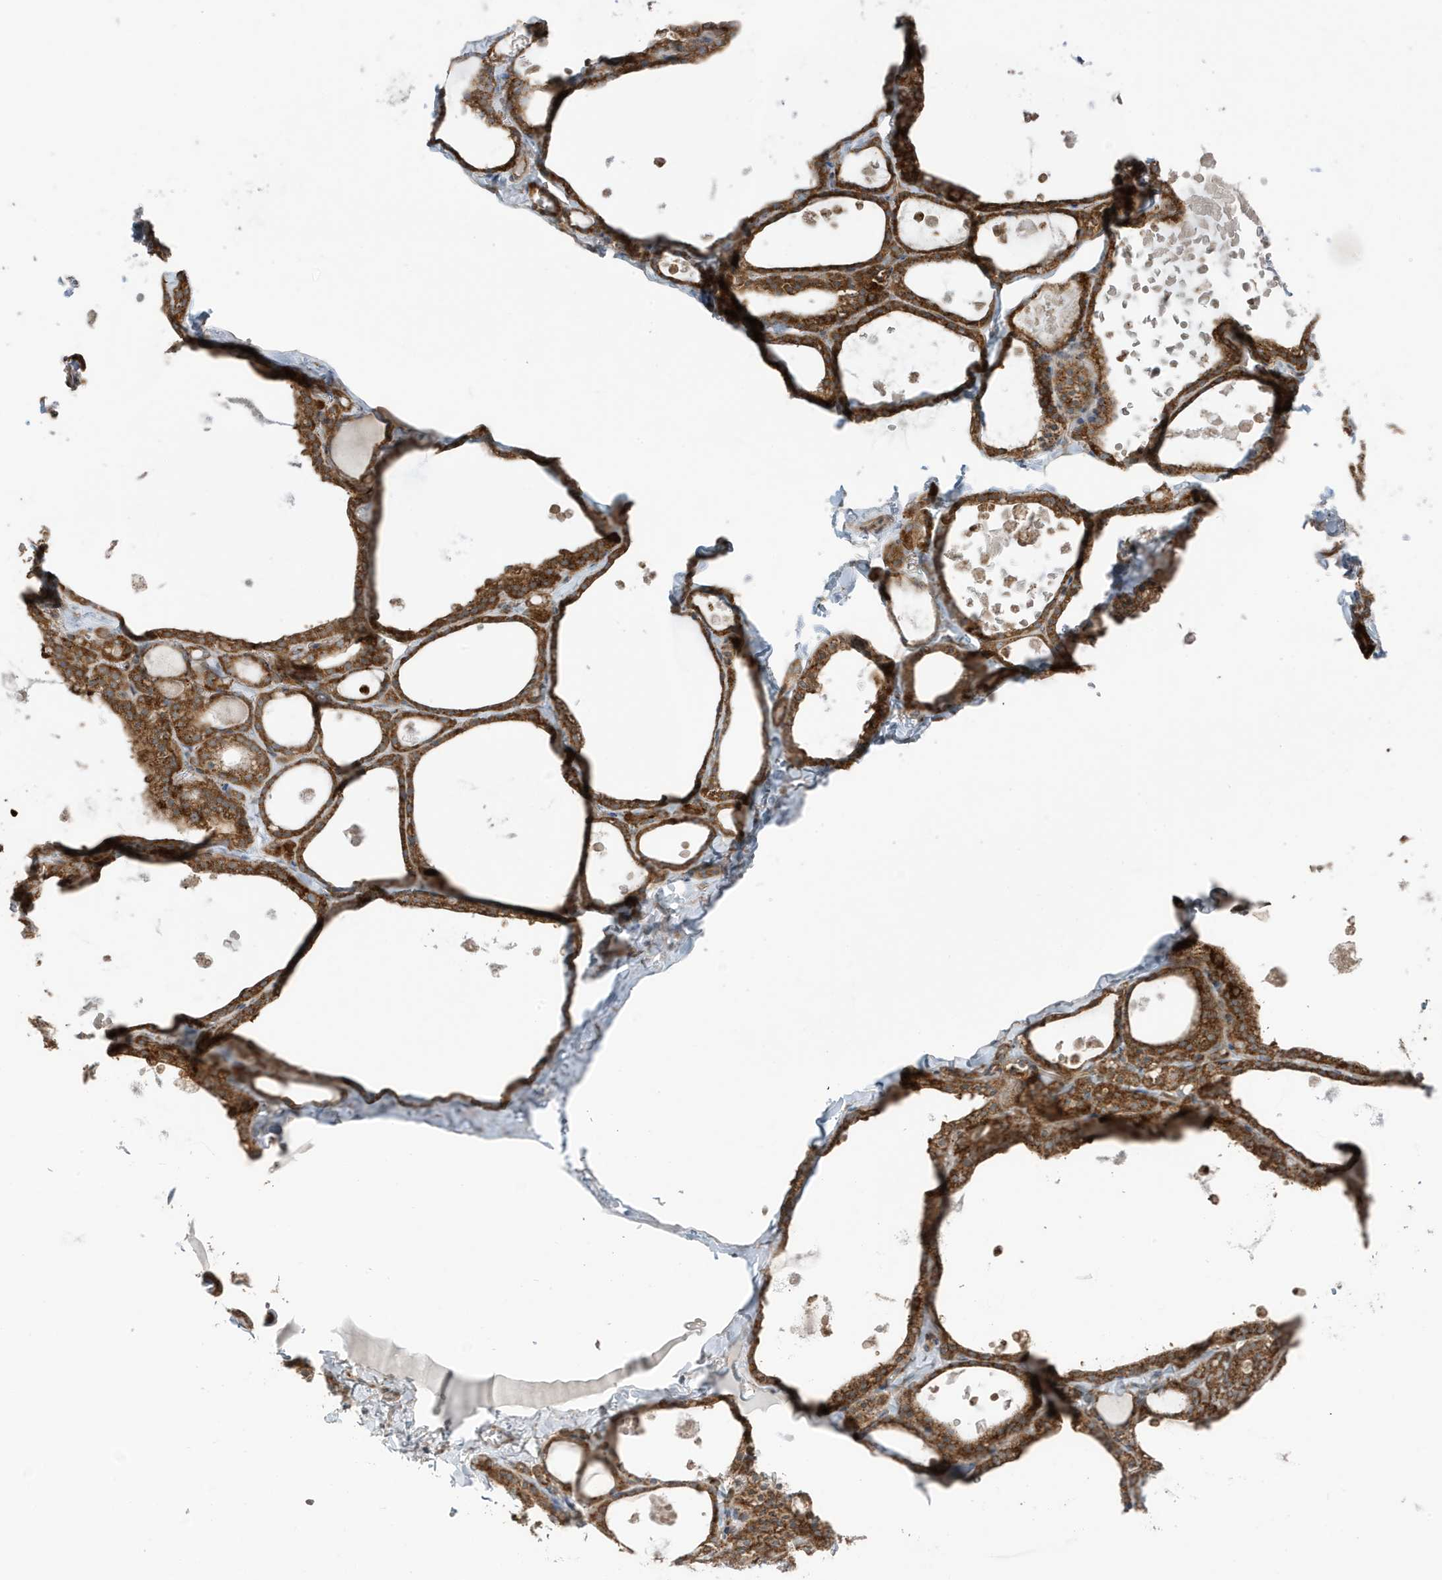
{"staining": {"intensity": "strong", "quantity": ">75%", "location": "cytoplasmic/membranous"}, "tissue": "thyroid gland", "cell_type": "Glandular cells", "image_type": "normal", "snomed": [{"axis": "morphology", "description": "Normal tissue, NOS"}, {"axis": "topography", "description": "Thyroid gland"}], "caption": "Immunohistochemical staining of unremarkable thyroid gland reveals high levels of strong cytoplasmic/membranous expression in about >75% of glandular cells.", "gene": "GOLGA4", "patient": {"sex": "male", "age": 56}}